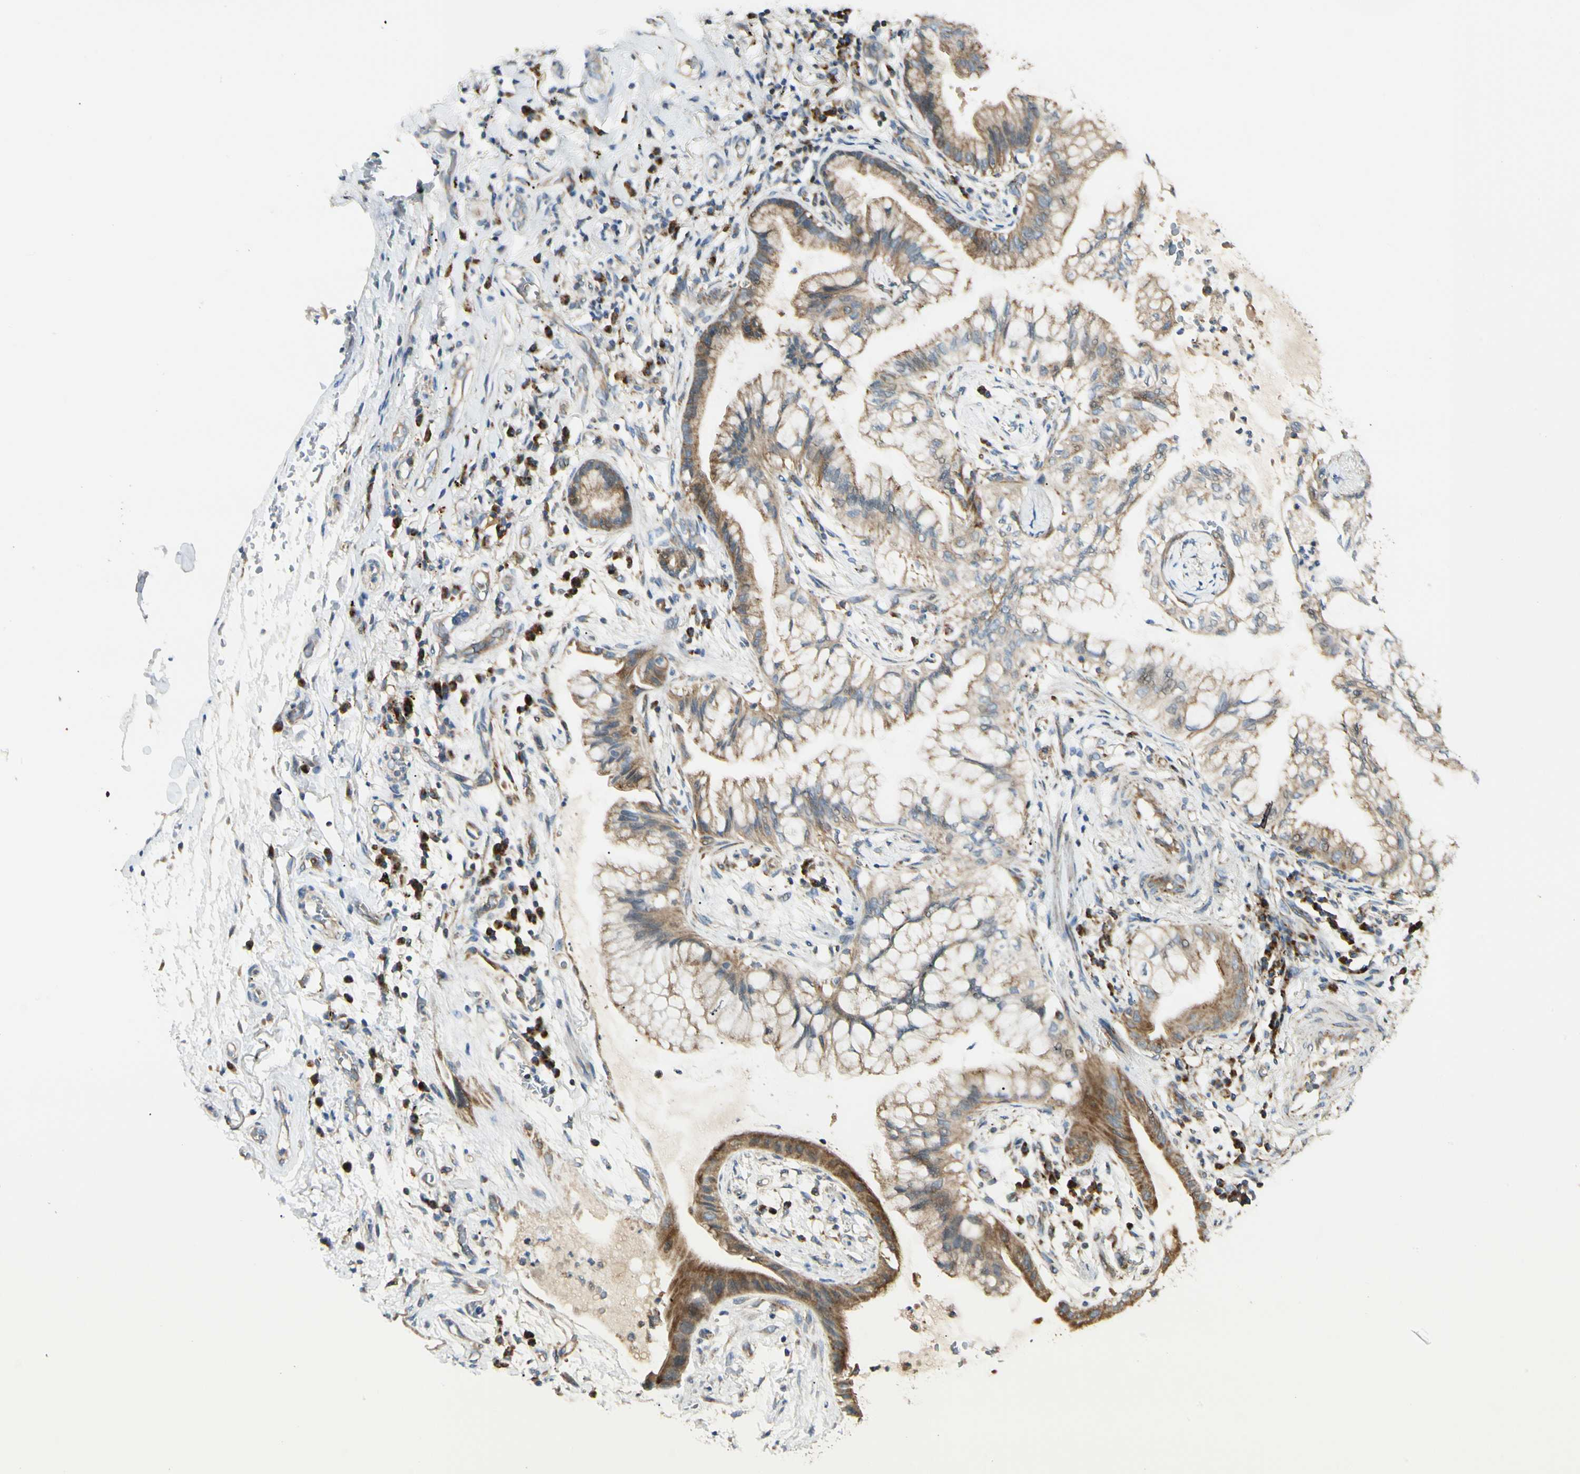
{"staining": {"intensity": "moderate", "quantity": ">75%", "location": "cytoplasmic/membranous"}, "tissue": "lung cancer", "cell_type": "Tumor cells", "image_type": "cancer", "snomed": [{"axis": "morphology", "description": "Adenocarcinoma, NOS"}, {"axis": "topography", "description": "Lung"}], "caption": "IHC histopathology image of human lung adenocarcinoma stained for a protein (brown), which displays medium levels of moderate cytoplasmic/membranous expression in about >75% of tumor cells.", "gene": "TBC1D10A", "patient": {"sex": "female", "age": 70}}